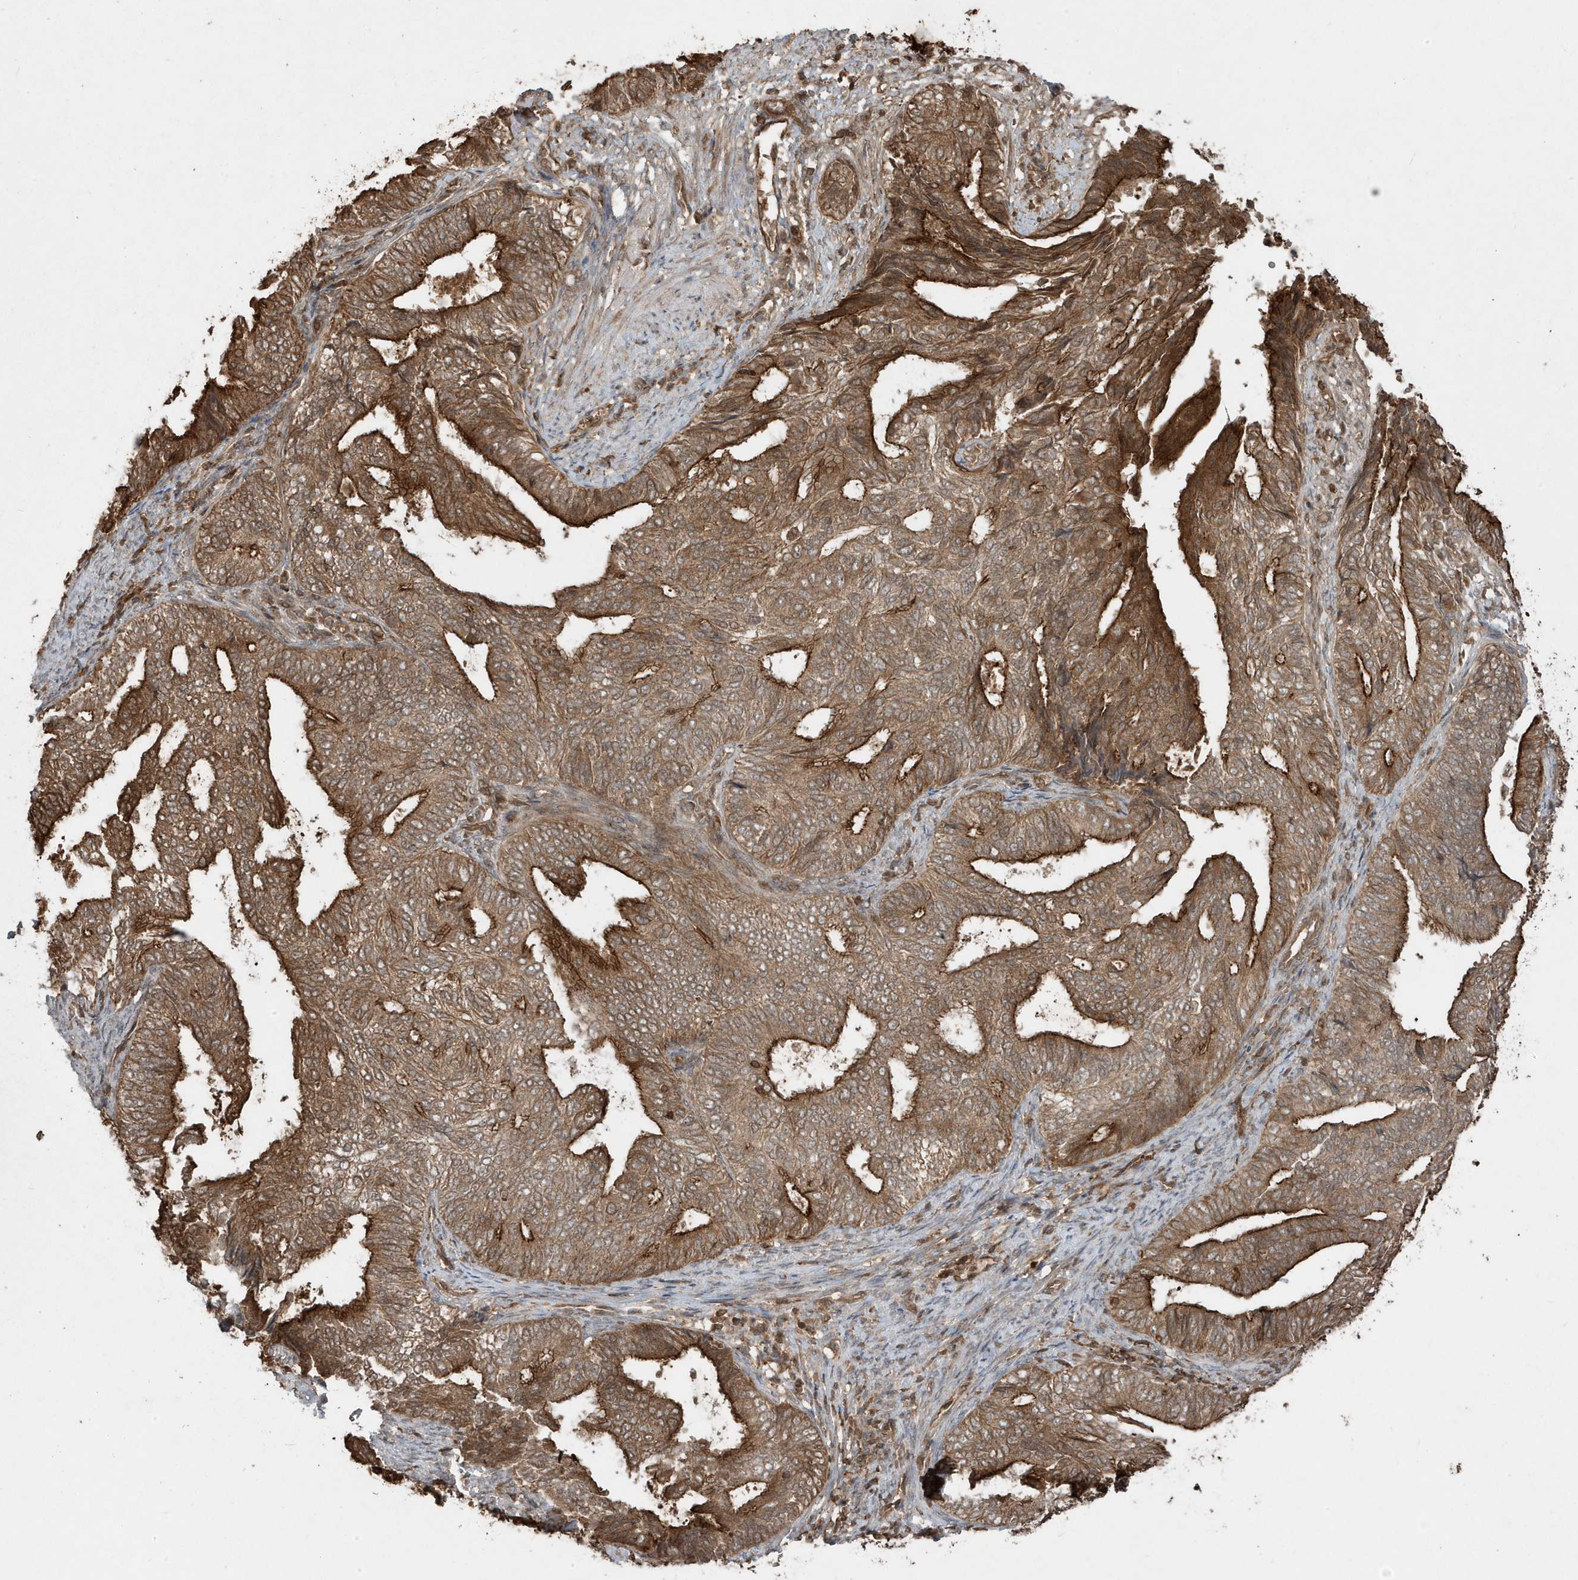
{"staining": {"intensity": "strong", "quantity": ">75%", "location": "cytoplasmic/membranous"}, "tissue": "endometrial cancer", "cell_type": "Tumor cells", "image_type": "cancer", "snomed": [{"axis": "morphology", "description": "Adenocarcinoma, NOS"}, {"axis": "topography", "description": "Endometrium"}], "caption": "IHC histopathology image of endometrial cancer (adenocarcinoma) stained for a protein (brown), which reveals high levels of strong cytoplasmic/membranous positivity in about >75% of tumor cells.", "gene": "ASAP1", "patient": {"sex": "female", "age": 58}}